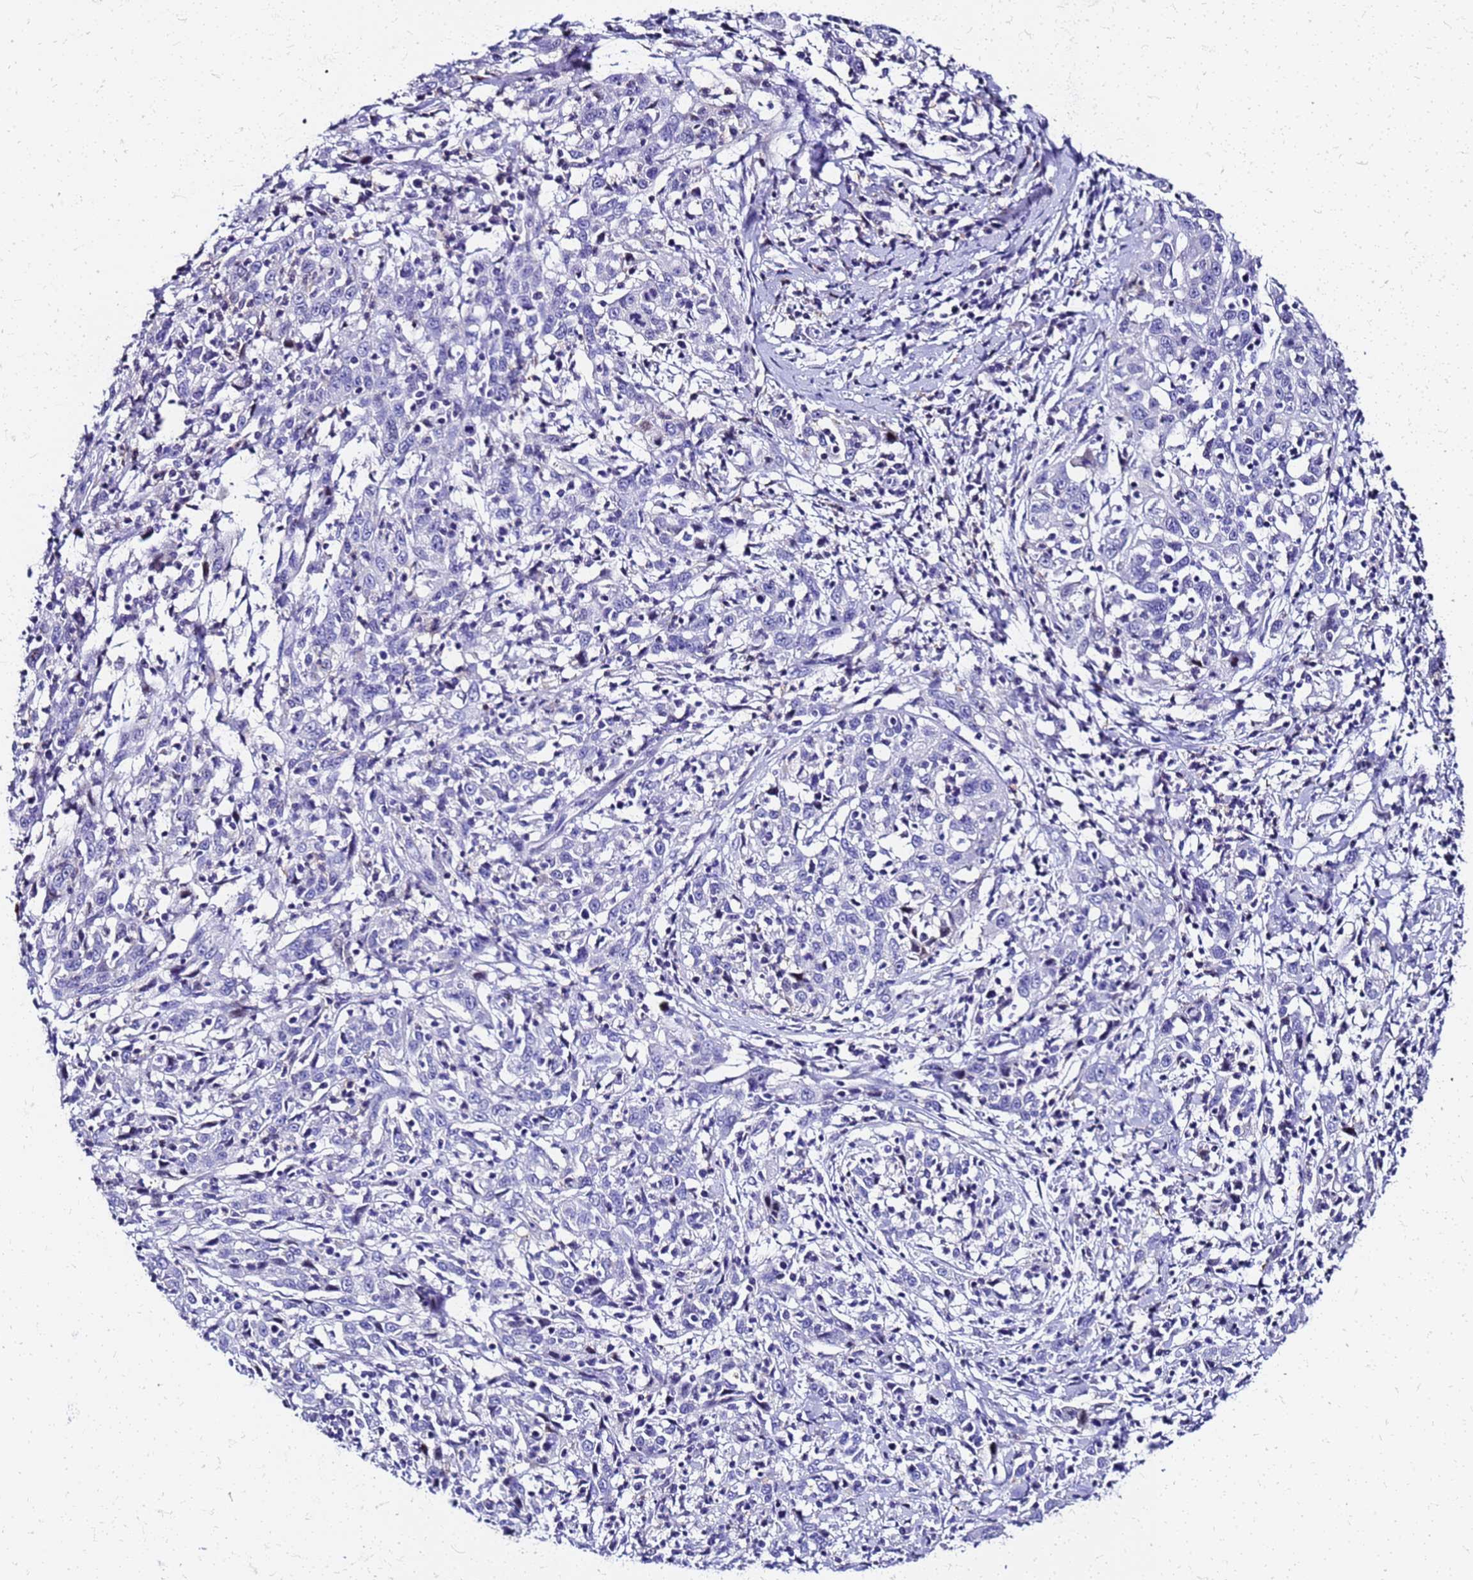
{"staining": {"intensity": "negative", "quantity": "none", "location": "none"}, "tissue": "cervical cancer", "cell_type": "Tumor cells", "image_type": "cancer", "snomed": [{"axis": "morphology", "description": "Squamous cell carcinoma, NOS"}, {"axis": "topography", "description": "Cervix"}], "caption": "Tumor cells are negative for brown protein staining in cervical cancer.", "gene": "SMIM21", "patient": {"sex": "female", "age": 46}}